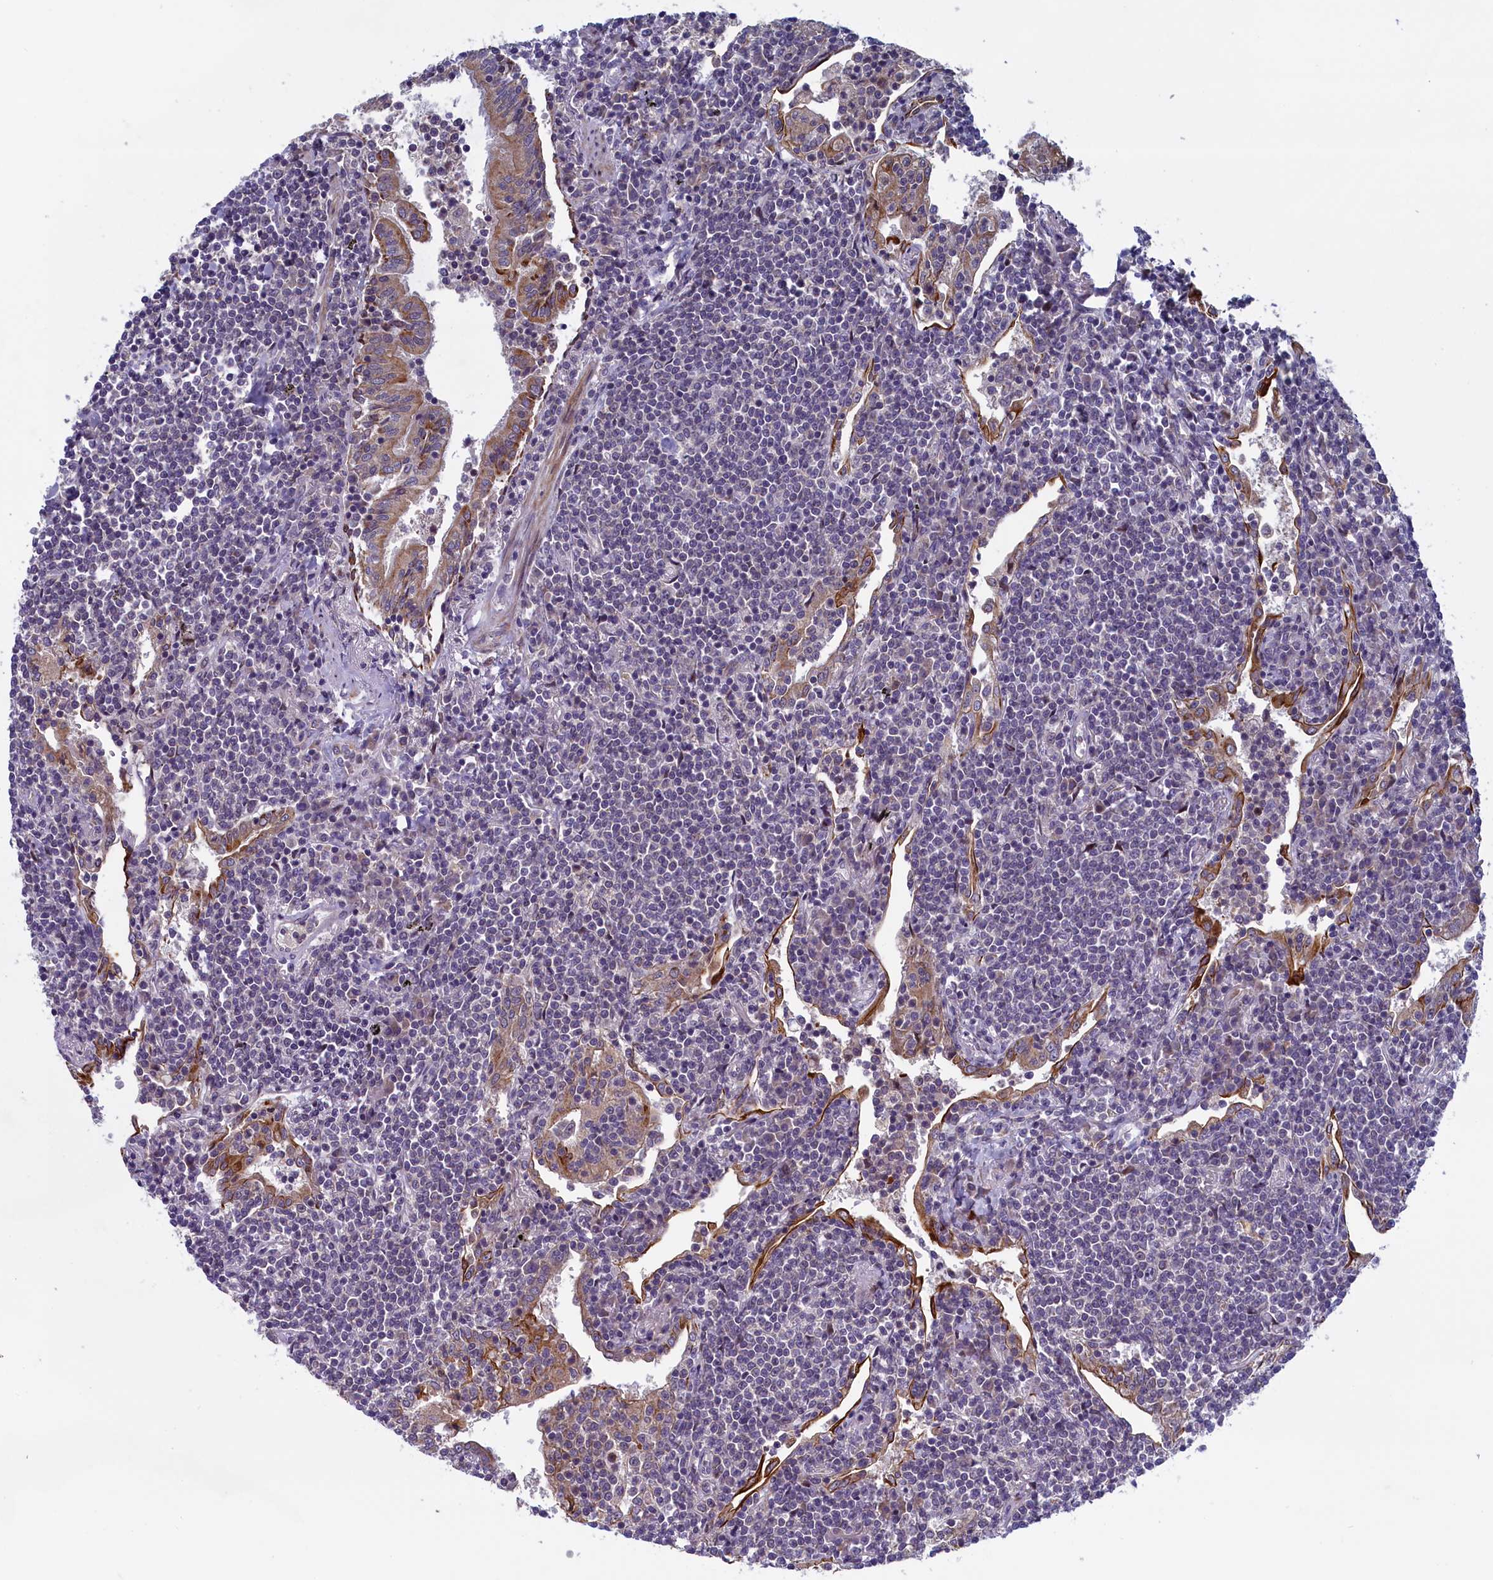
{"staining": {"intensity": "negative", "quantity": "none", "location": "none"}, "tissue": "lymphoma", "cell_type": "Tumor cells", "image_type": "cancer", "snomed": [{"axis": "morphology", "description": "Malignant lymphoma, non-Hodgkin's type, Low grade"}, {"axis": "topography", "description": "Lung"}], "caption": "High power microscopy image of an IHC photomicrograph of low-grade malignant lymphoma, non-Hodgkin's type, revealing no significant expression in tumor cells.", "gene": "ANKRD39", "patient": {"sex": "female", "age": 71}}